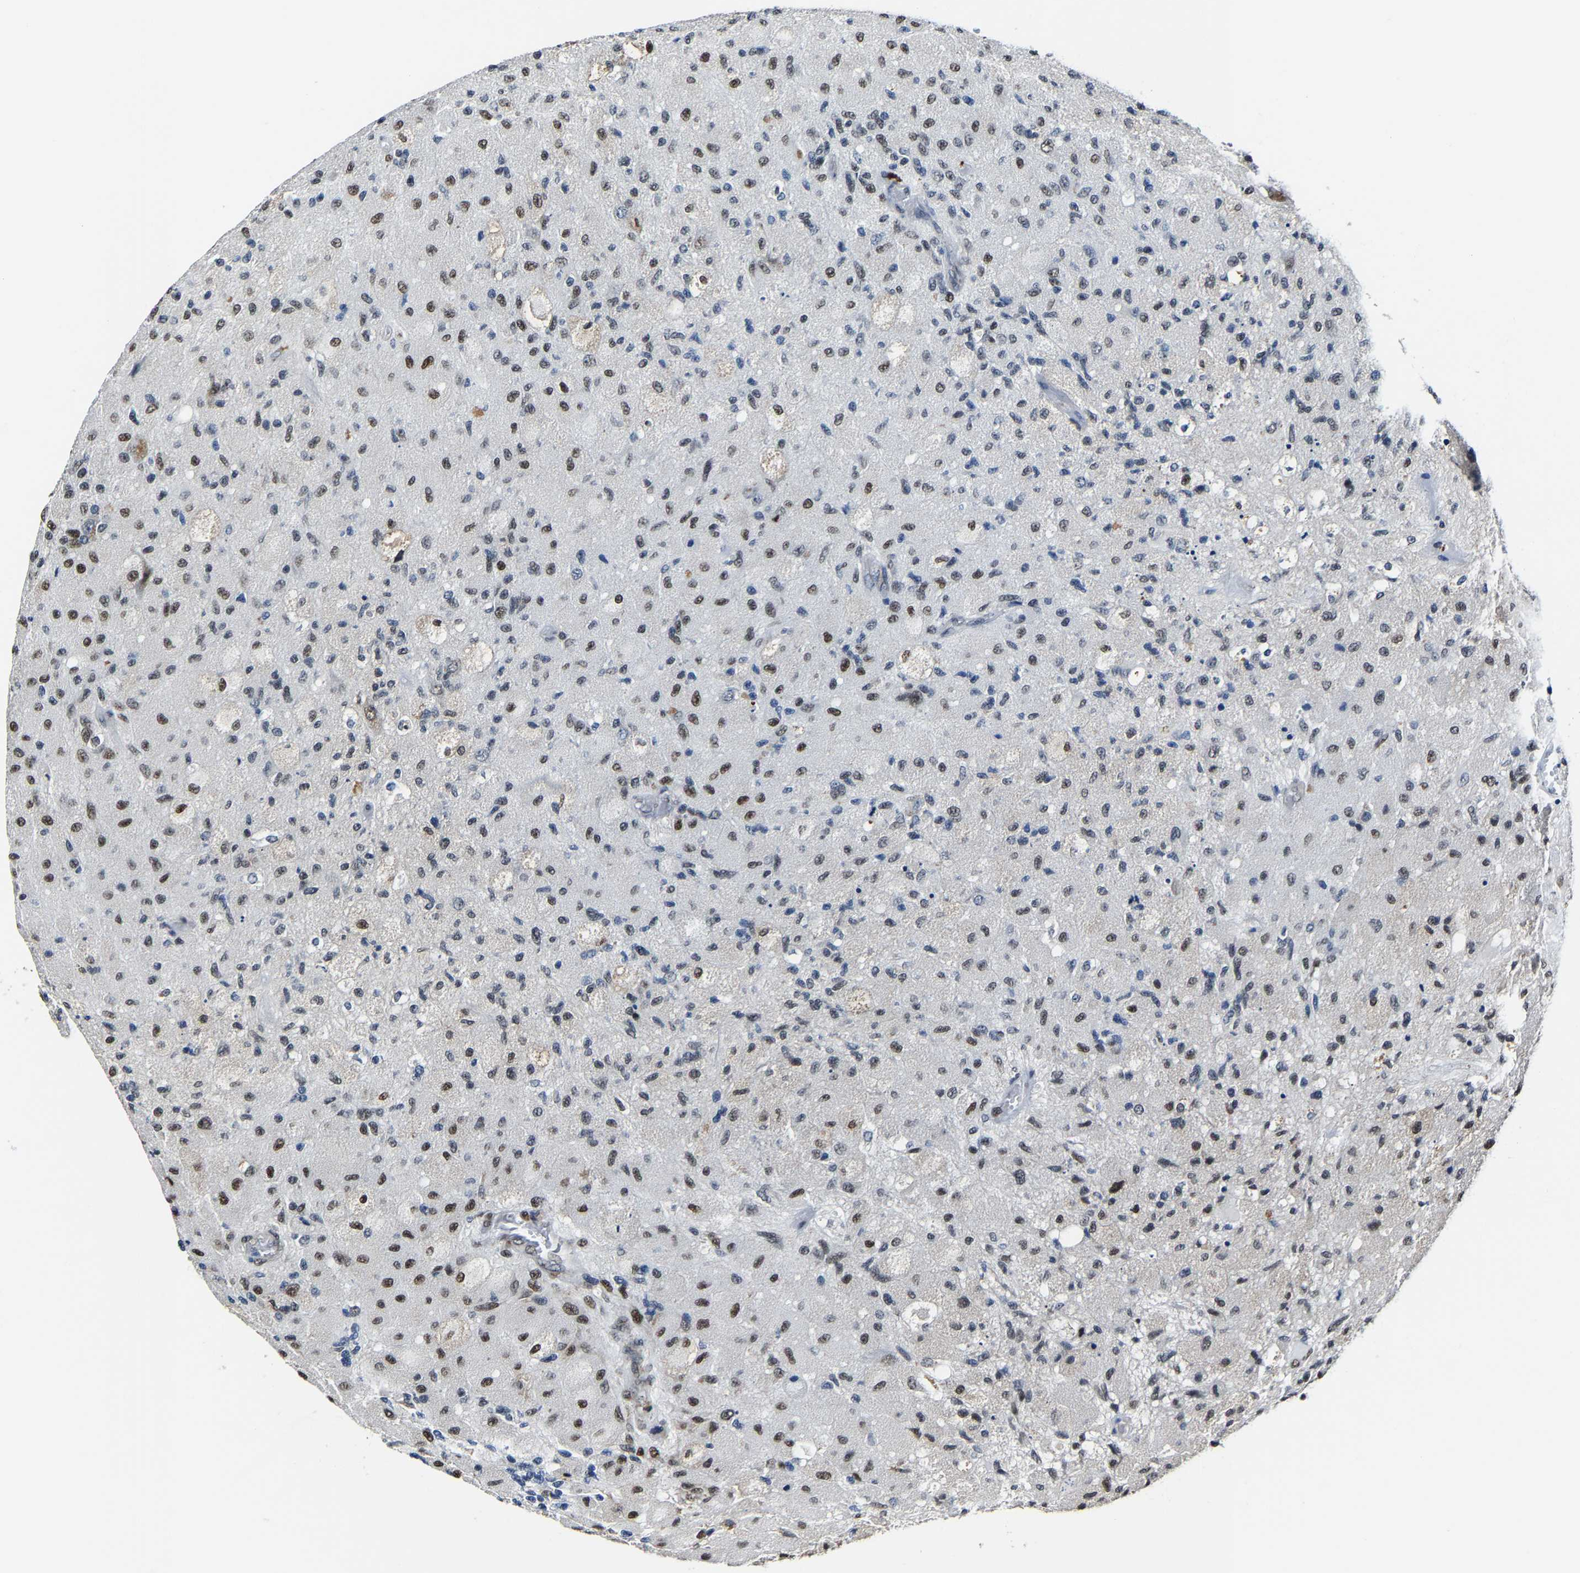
{"staining": {"intensity": "moderate", "quantity": "25%-75%", "location": "nuclear"}, "tissue": "glioma", "cell_type": "Tumor cells", "image_type": "cancer", "snomed": [{"axis": "morphology", "description": "Normal tissue, NOS"}, {"axis": "morphology", "description": "Glioma, malignant, High grade"}, {"axis": "topography", "description": "Cerebral cortex"}], "caption": "A brown stain highlights moderate nuclear staining of a protein in human glioma tumor cells. (DAB = brown stain, brightfield microscopy at high magnification).", "gene": "METTL1", "patient": {"sex": "male", "age": 77}}